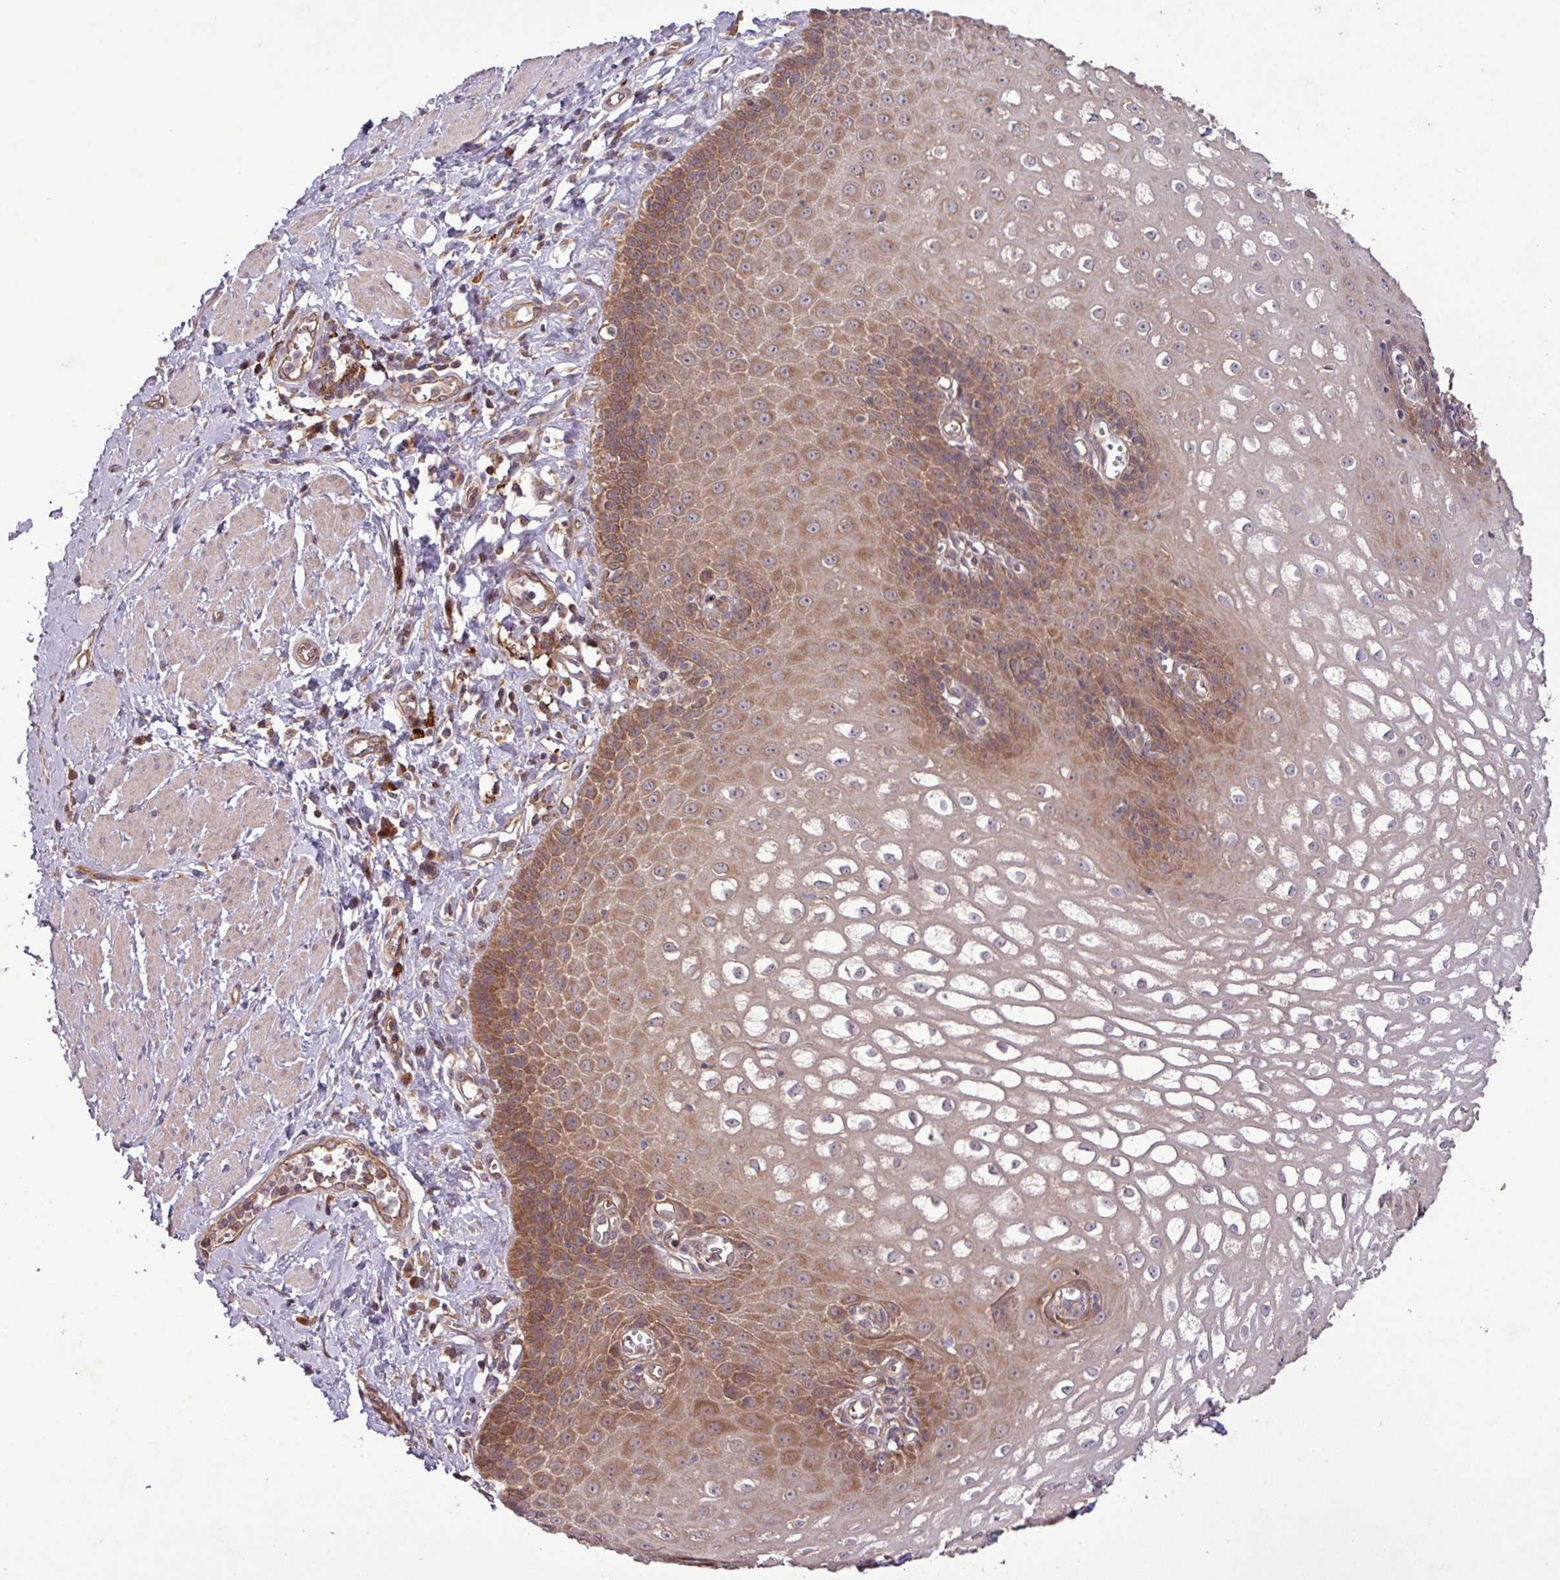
{"staining": {"intensity": "strong", "quantity": ">75%", "location": "cytoplasmic/membranous"}, "tissue": "esophagus", "cell_type": "Squamous epithelial cells", "image_type": "normal", "snomed": [{"axis": "morphology", "description": "Normal tissue, NOS"}, {"axis": "topography", "description": "Esophagus"}], "caption": "This photomicrograph exhibits normal esophagus stained with immunohistochemistry (IHC) to label a protein in brown. The cytoplasmic/membranous of squamous epithelial cells show strong positivity for the protein. Nuclei are counter-stained blue.", "gene": "SIRPB2", "patient": {"sex": "male", "age": 67}}